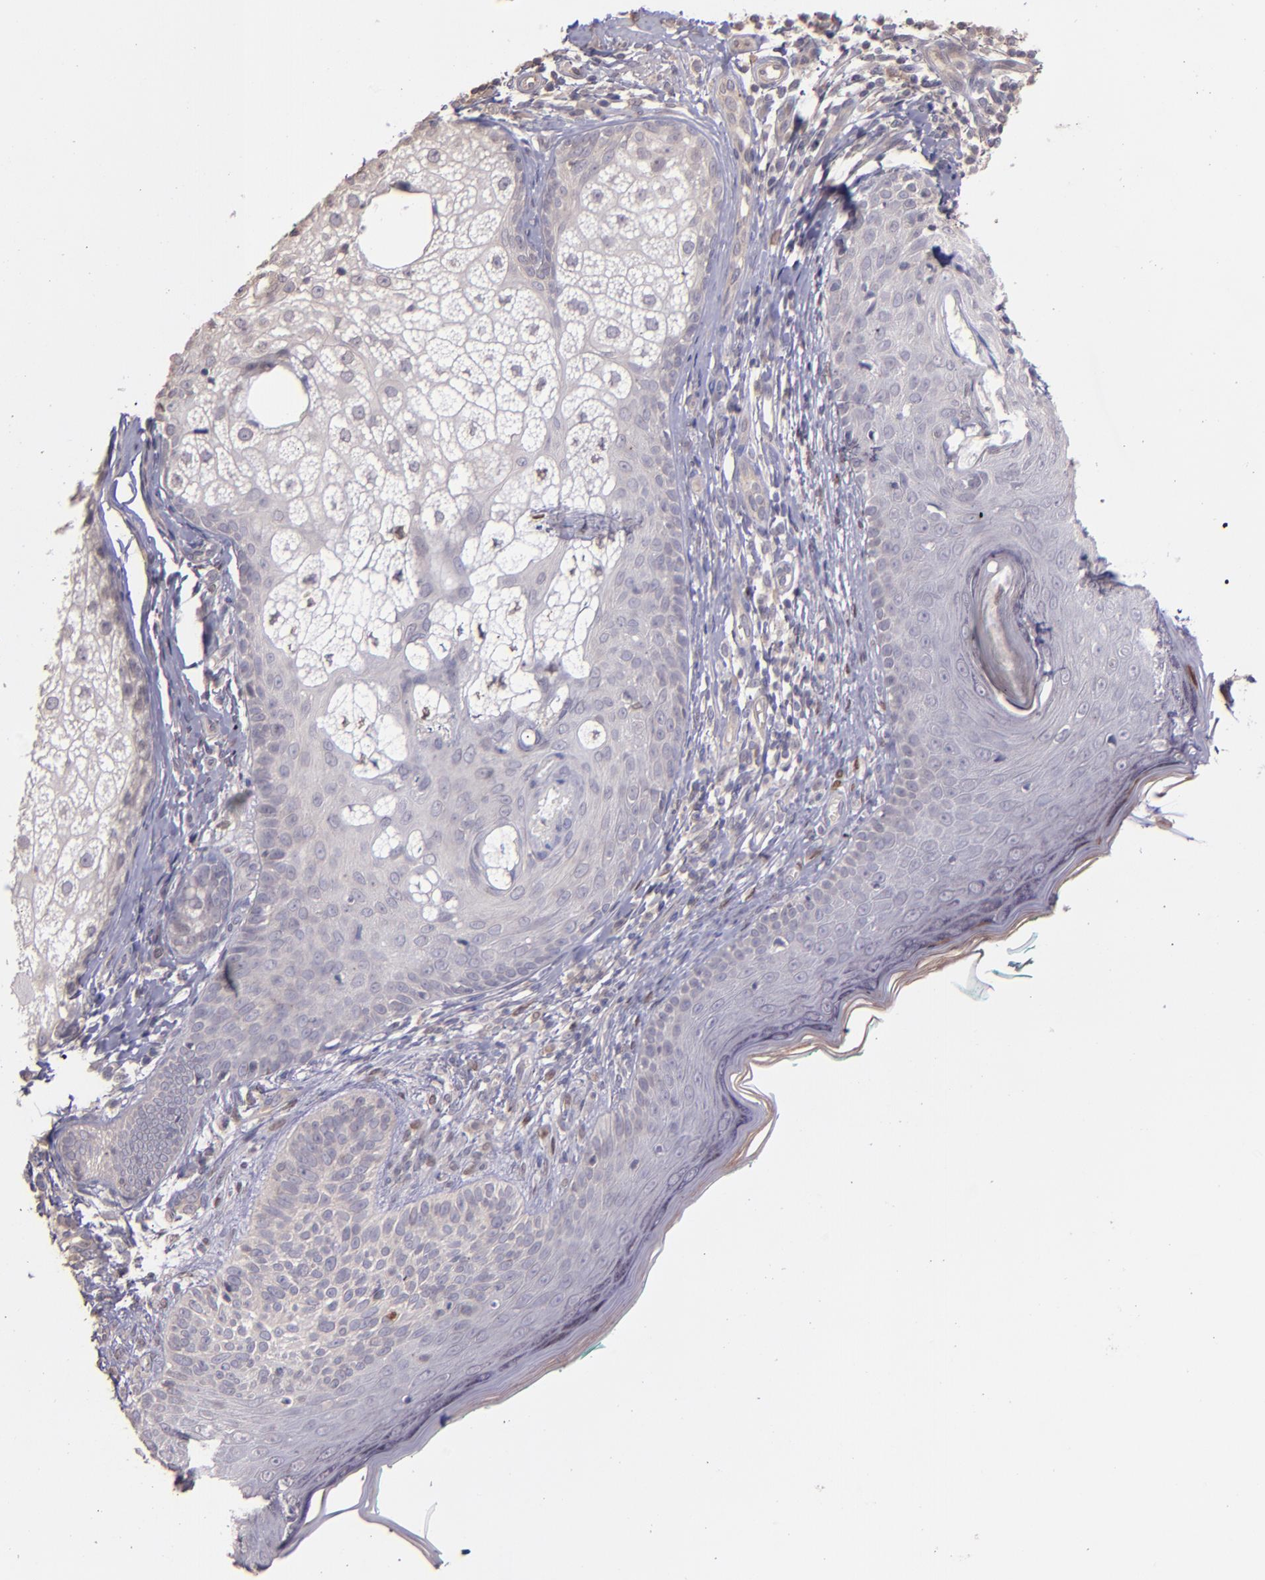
{"staining": {"intensity": "negative", "quantity": "none", "location": "none"}, "tissue": "skin cancer", "cell_type": "Tumor cells", "image_type": "cancer", "snomed": [{"axis": "morphology", "description": "Normal tissue, NOS"}, {"axis": "morphology", "description": "Basal cell carcinoma"}, {"axis": "topography", "description": "Skin"}], "caption": "The immunohistochemistry histopathology image has no significant expression in tumor cells of skin cancer (basal cell carcinoma) tissue. Brightfield microscopy of IHC stained with DAB (3,3'-diaminobenzidine) (brown) and hematoxylin (blue), captured at high magnification.", "gene": "NUP62CL", "patient": {"sex": "male", "age": 76}}